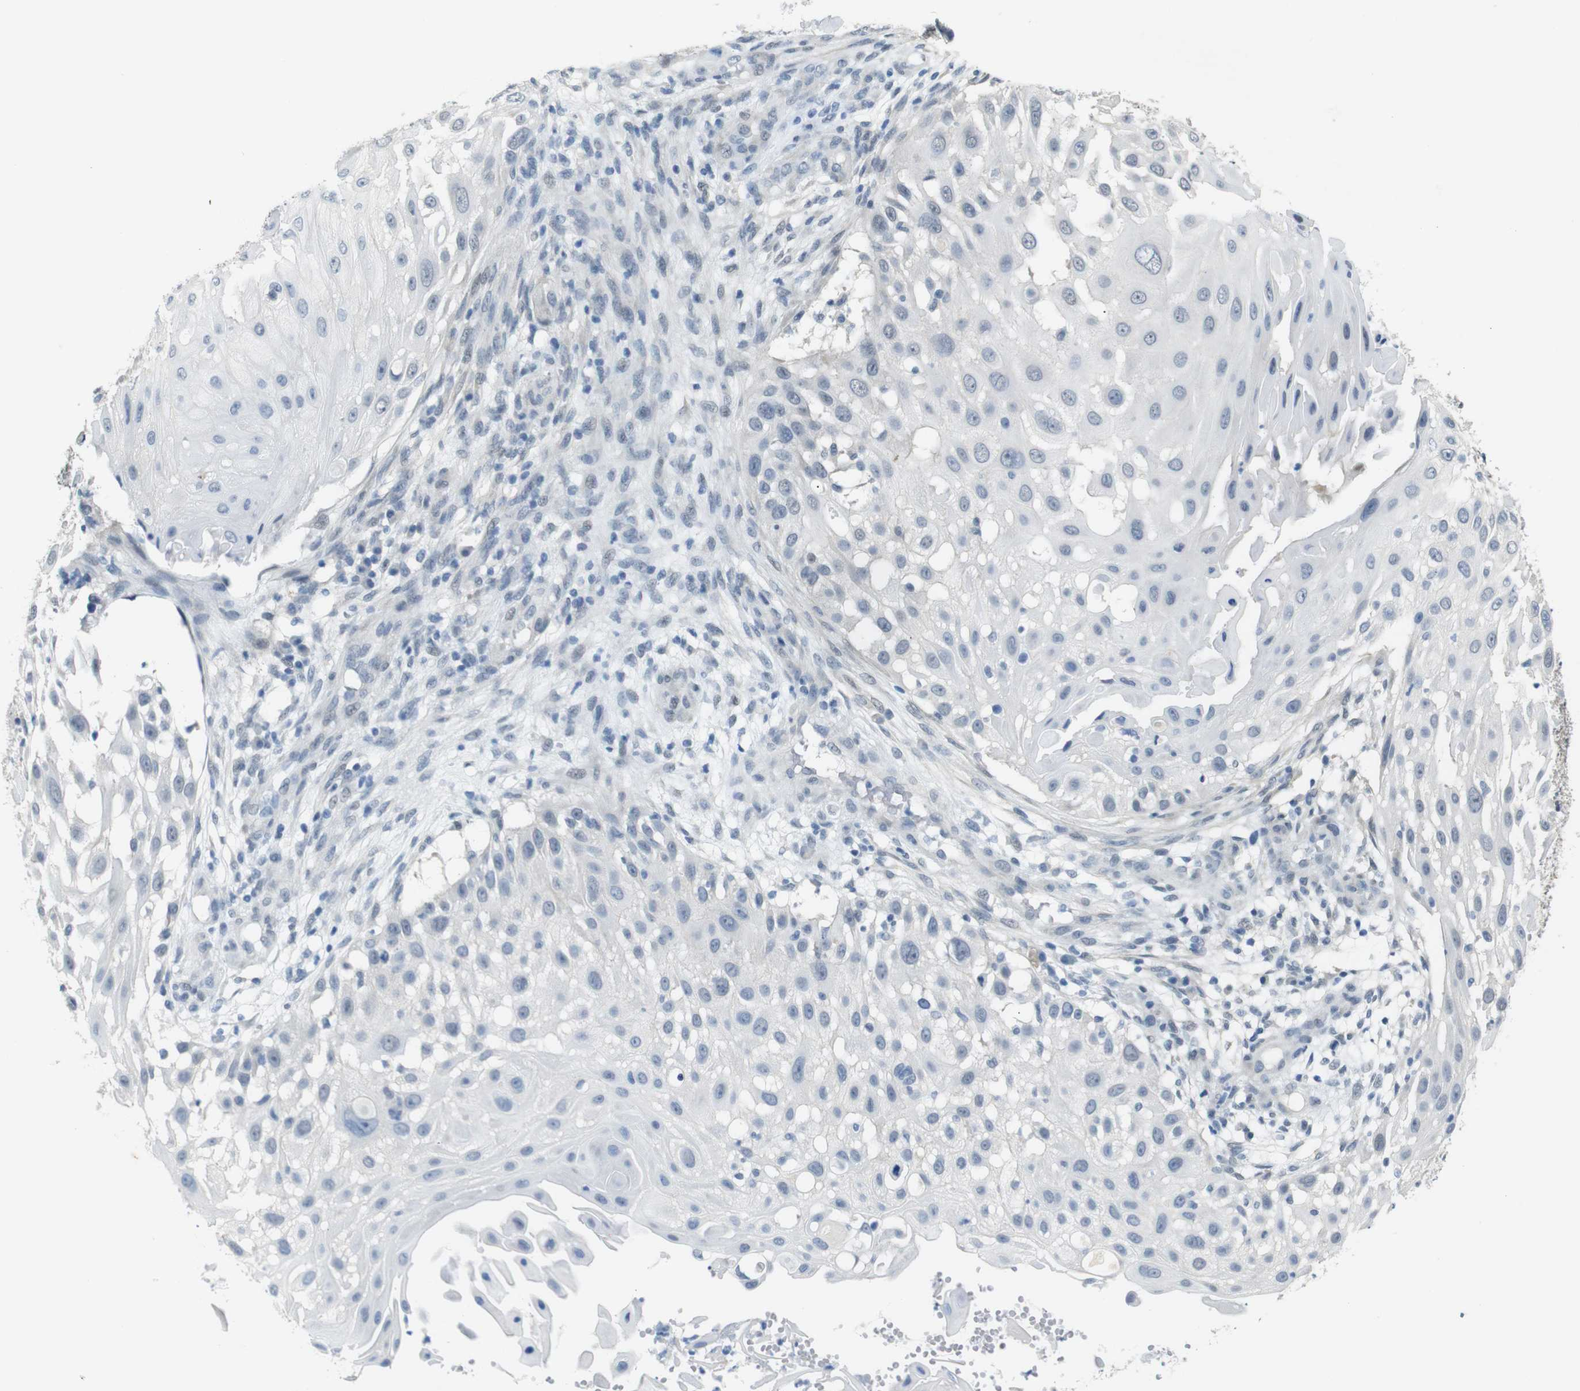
{"staining": {"intensity": "negative", "quantity": "none", "location": "none"}, "tissue": "skin cancer", "cell_type": "Tumor cells", "image_type": "cancer", "snomed": [{"axis": "morphology", "description": "Squamous cell carcinoma, NOS"}, {"axis": "topography", "description": "Skin"}], "caption": "Immunohistochemistry of skin cancer demonstrates no staining in tumor cells.", "gene": "GPR158", "patient": {"sex": "female", "age": 44}}